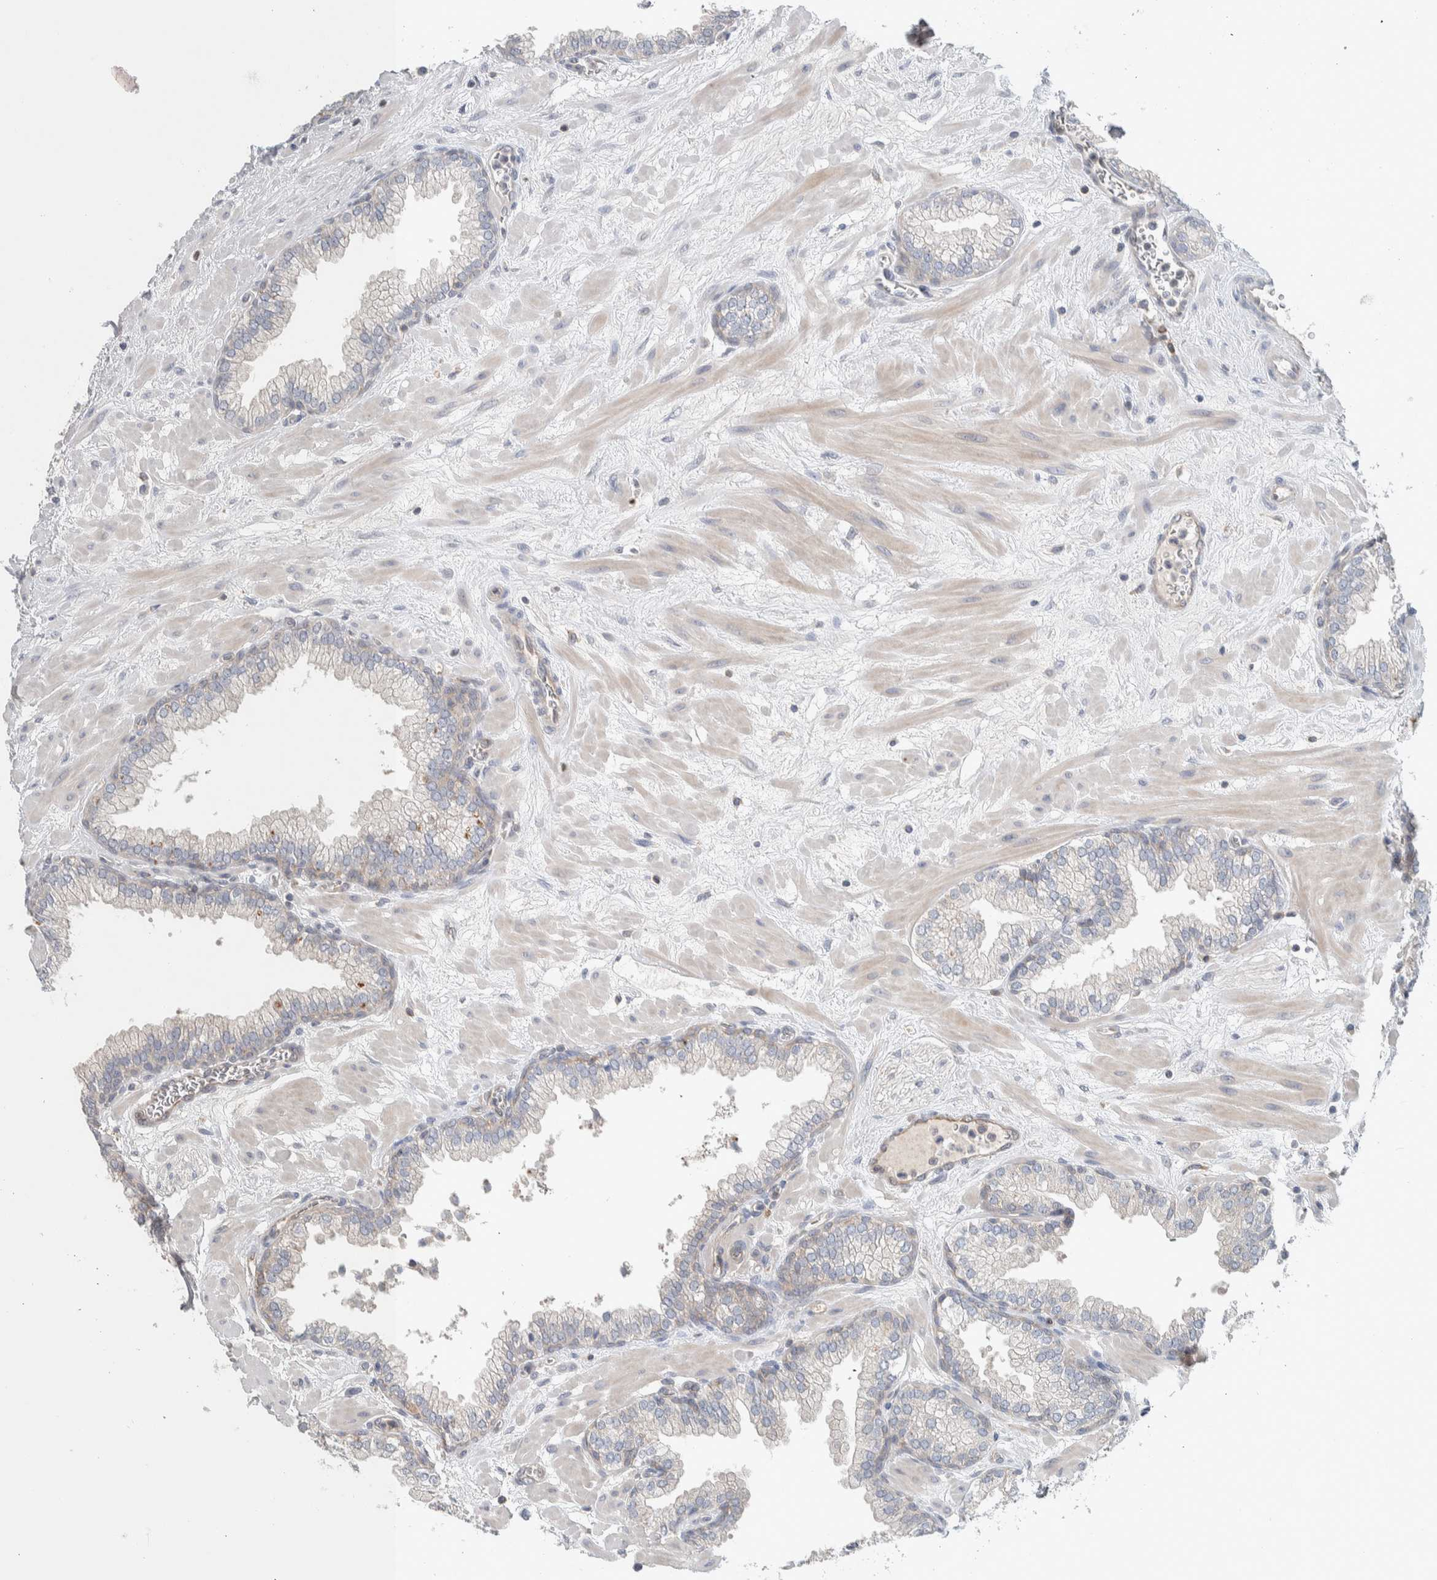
{"staining": {"intensity": "weak", "quantity": "<25%", "location": "cytoplasmic/membranous"}, "tissue": "prostate", "cell_type": "Glandular cells", "image_type": "normal", "snomed": [{"axis": "morphology", "description": "Normal tissue, NOS"}, {"axis": "morphology", "description": "Urothelial carcinoma, Low grade"}, {"axis": "topography", "description": "Urinary bladder"}, {"axis": "topography", "description": "Prostate"}], "caption": "Immunohistochemical staining of normal prostate demonstrates no significant positivity in glandular cells.", "gene": "NFKB2", "patient": {"sex": "male", "age": 60}}